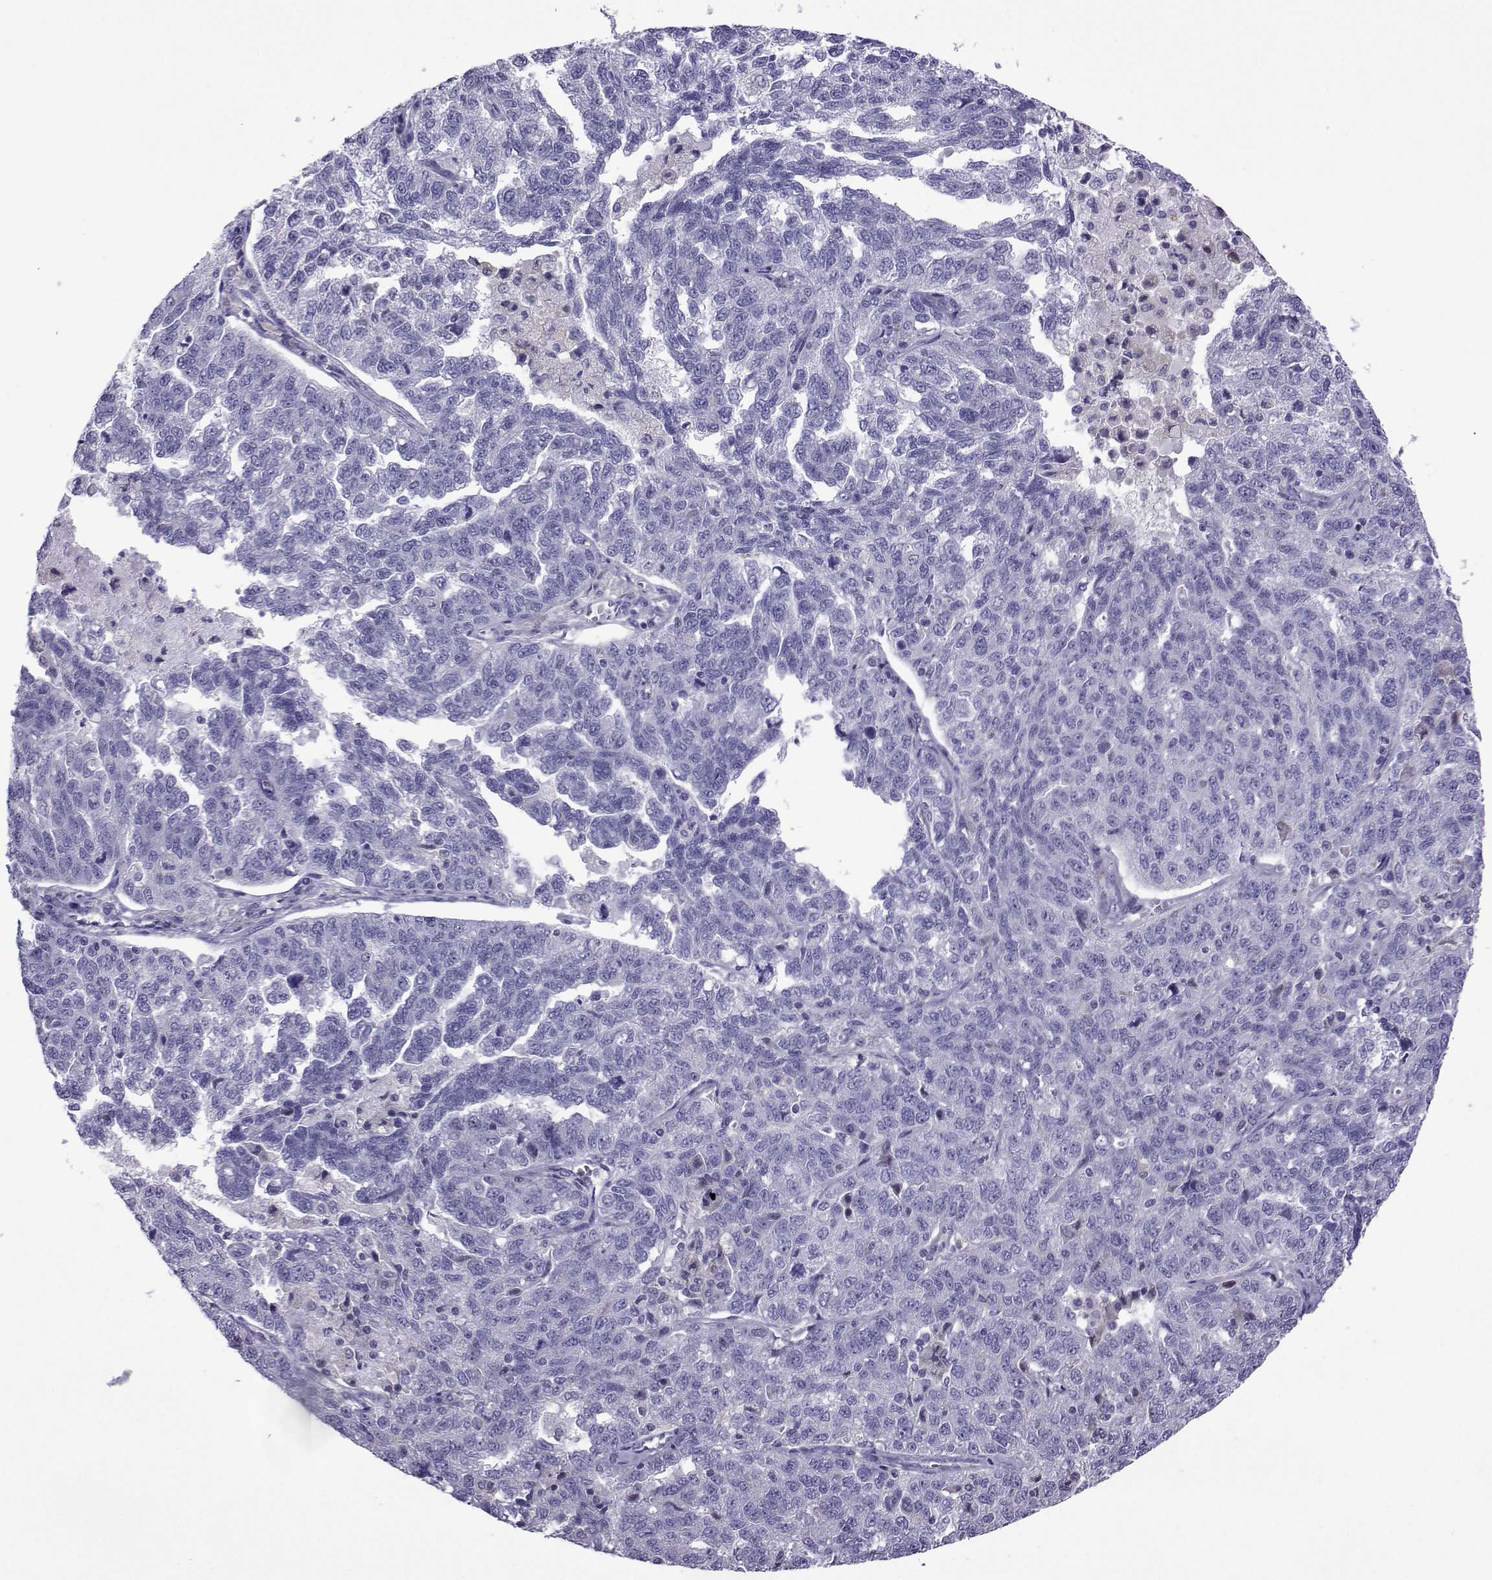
{"staining": {"intensity": "negative", "quantity": "none", "location": "none"}, "tissue": "ovarian cancer", "cell_type": "Tumor cells", "image_type": "cancer", "snomed": [{"axis": "morphology", "description": "Cystadenocarcinoma, serous, NOS"}, {"axis": "topography", "description": "Ovary"}], "caption": "Tumor cells are negative for brown protein staining in ovarian serous cystadenocarcinoma.", "gene": "CFAP70", "patient": {"sex": "female", "age": 71}}